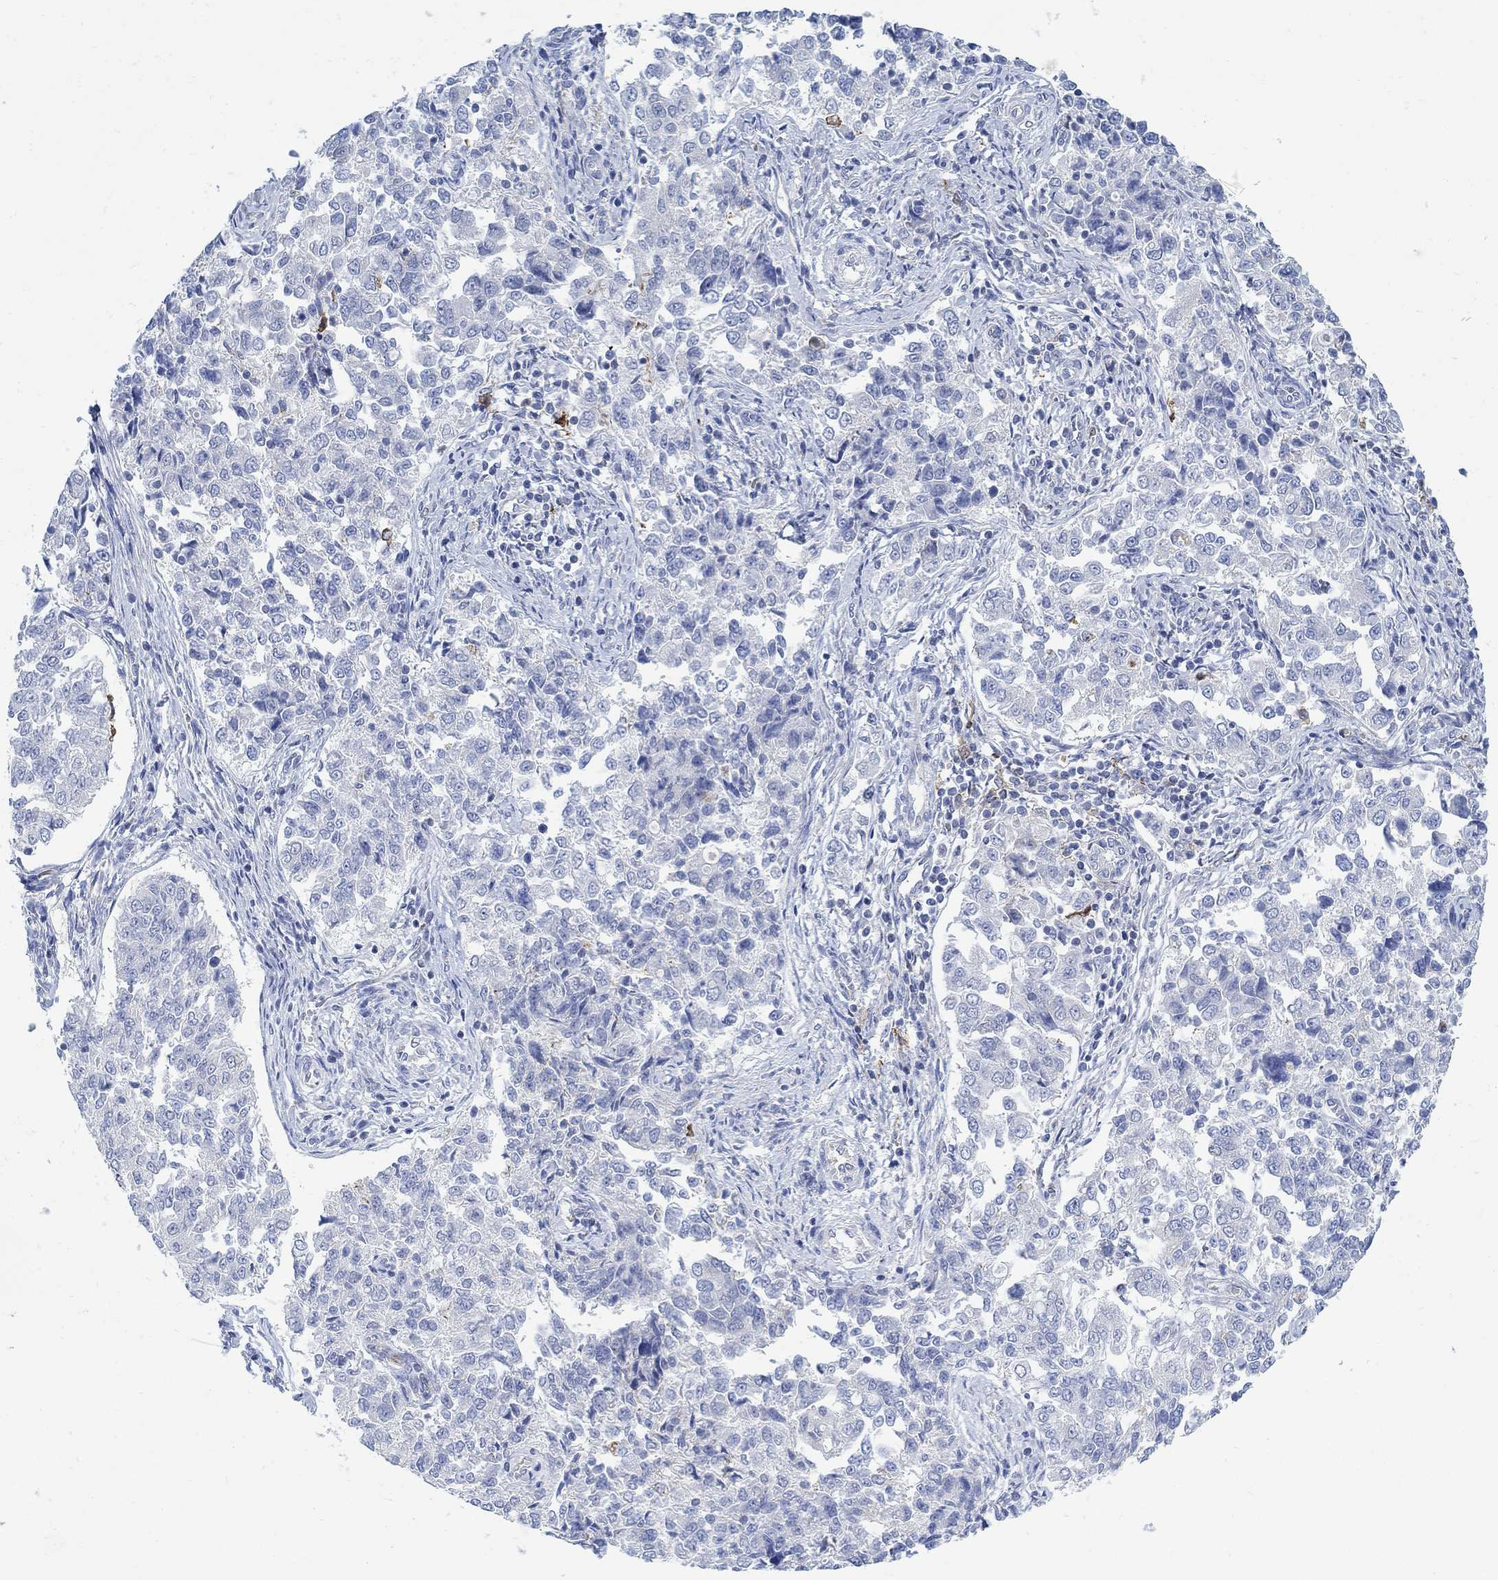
{"staining": {"intensity": "negative", "quantity": "none", "location": "none"}, "tissue": "endometrial cancer", "cell_type": "Tumor cells", "image_type": "cancer", "snomed": [{"axis": "morphology", "description": "Adenocarcinoma, NOS"}, {"axis": "topography", "description": "Endometrium"}], "caption": "Protein analysis of endometrial cancer (adenocarcinoma) reveals no significant positivity in tumor cells.", "gene": "PHF21B", "patient": {"sex": "female", "age": 43}}